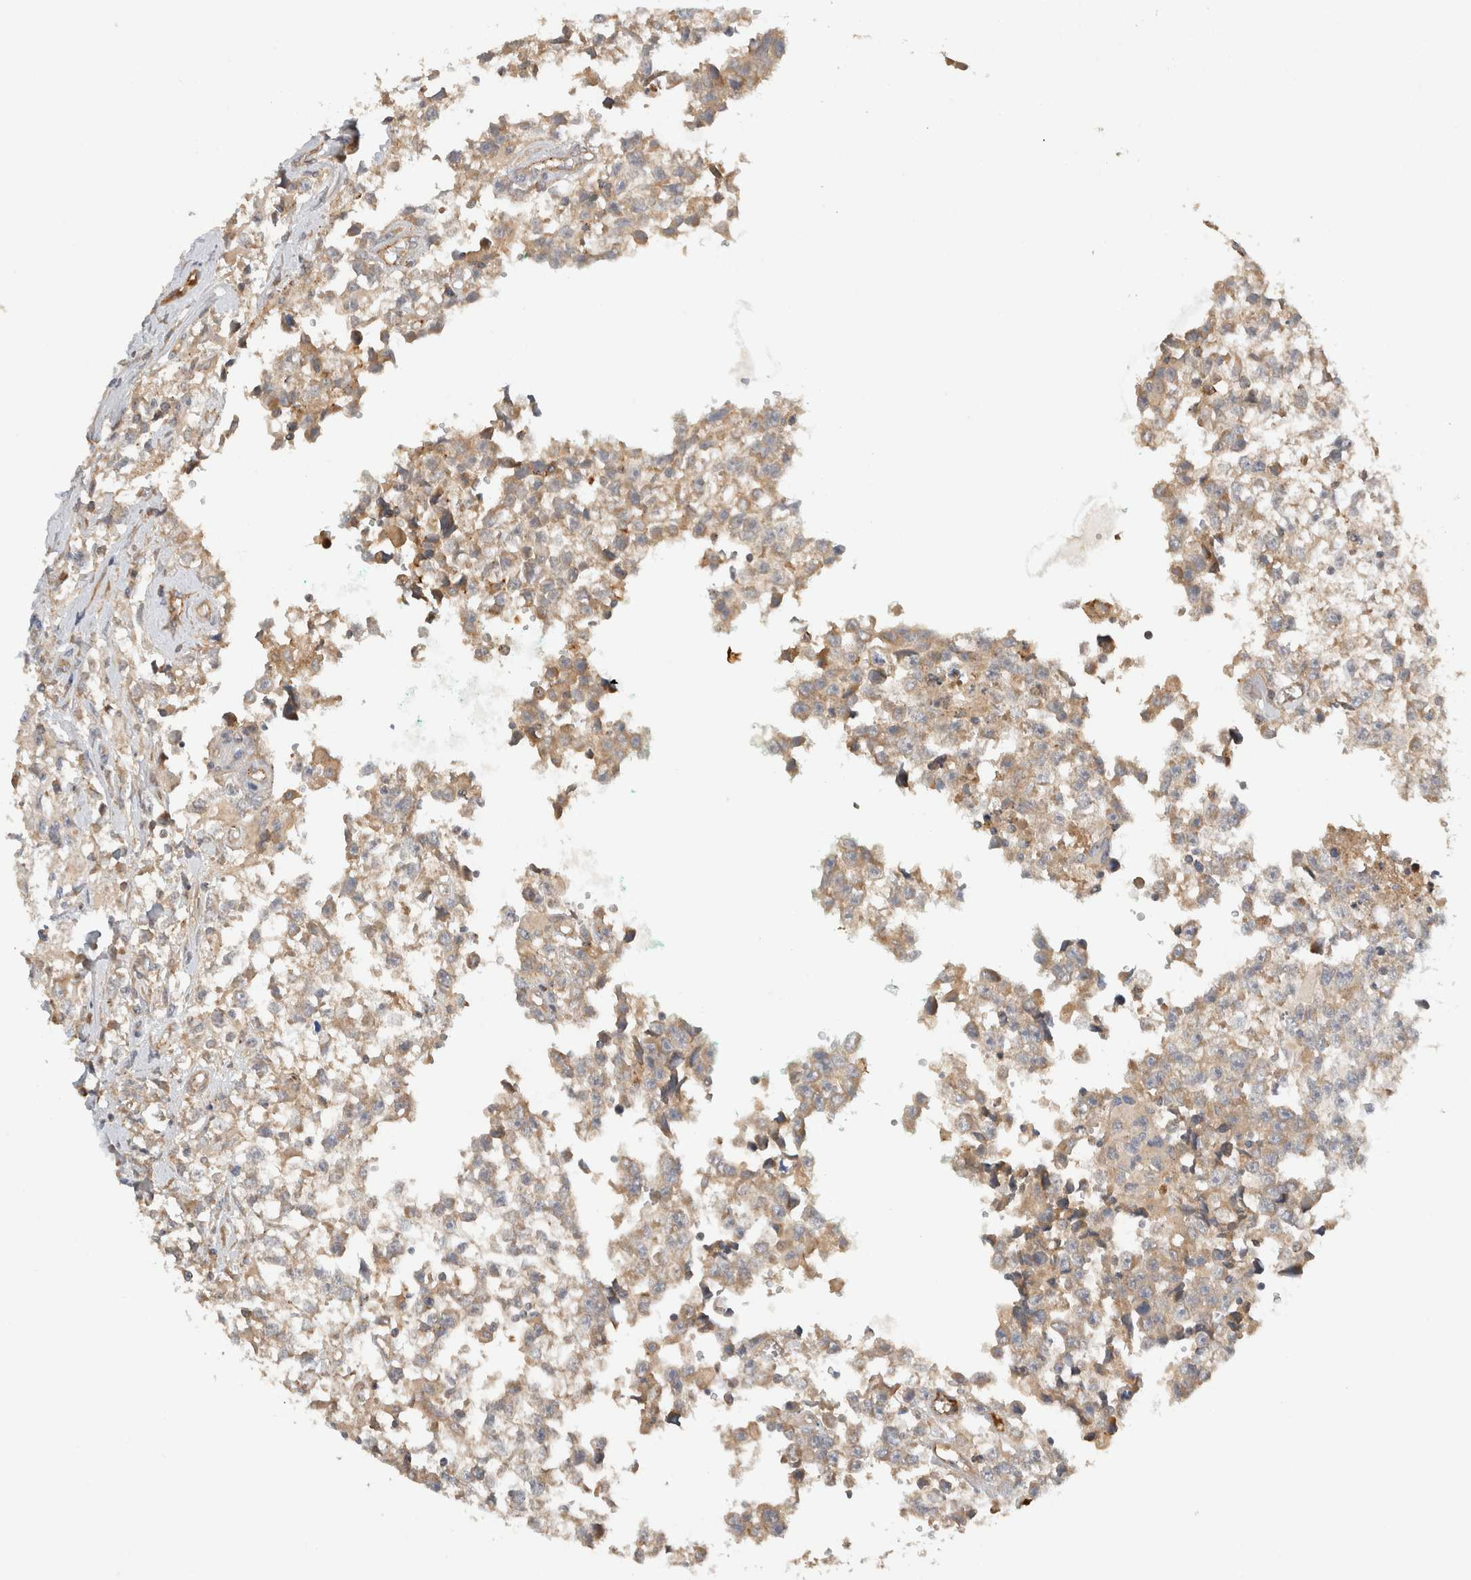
{"staining": {"intensity": "weak", "quantity": ">75%", "location": "cytoplasmic/membranous"}, "tissue": "testis cancer", "cell_type": "Tumor cells", "image_type": "cancer", "snomed": [{"axis": "morphology", "description": "Seminoma, NOS"}, {"axis": "morphology", "description": "Carcinoma, Embryonal, NOS"}, {"axis": "topography", "description": "Testis"}], "caption": "Tumor cells show low levels of weak cytoplasmic/membranous expression in approximately >75% of cells in human testis embryonal carcinoma. Immunohistochemistry (ihc) stains the protein of interest in brown and the nuclei are stained blue.", "gene": "ARMC9", "patient": {"sex": "male", "age": 51}}